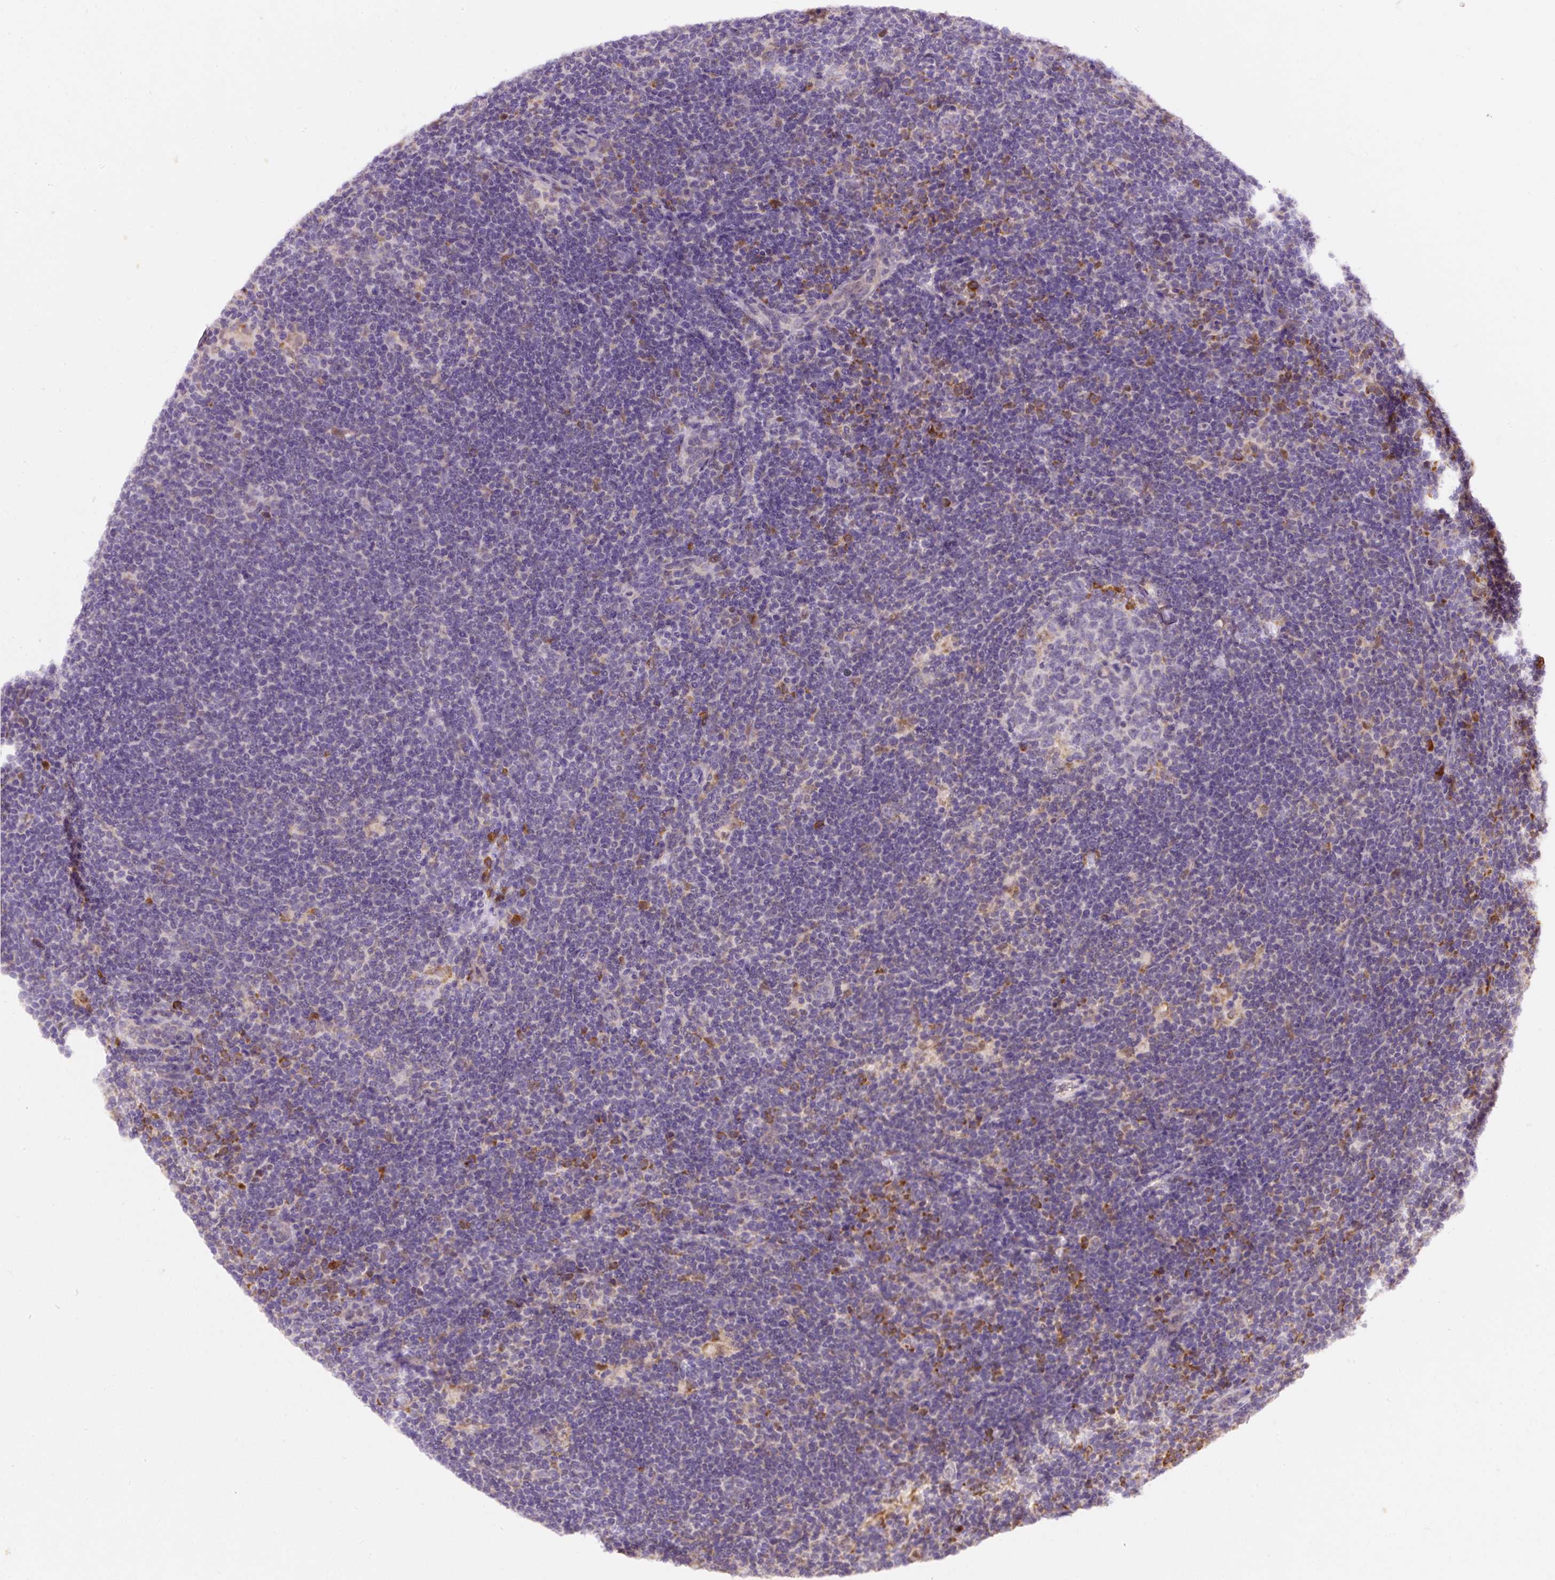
{"staining": {"intensity": "negative", "quantity": "none", "location": "none"}, "tissue": "lymphoma", "cell_type": "Tumor cells", "image_type": "cancer", "snomed": [{"axis": "morphology", "description": "Hodgkin's disease, NOS"}, {"axis": "topography", "description": "Lymph node"}], "caption": "A high-resolution image shows IHC staining of Hodgkin's disease, which demonstrates no significant staining in tumor cells.", "gene": "DDOST", "patient": {"sex": "female", "age": 57}}